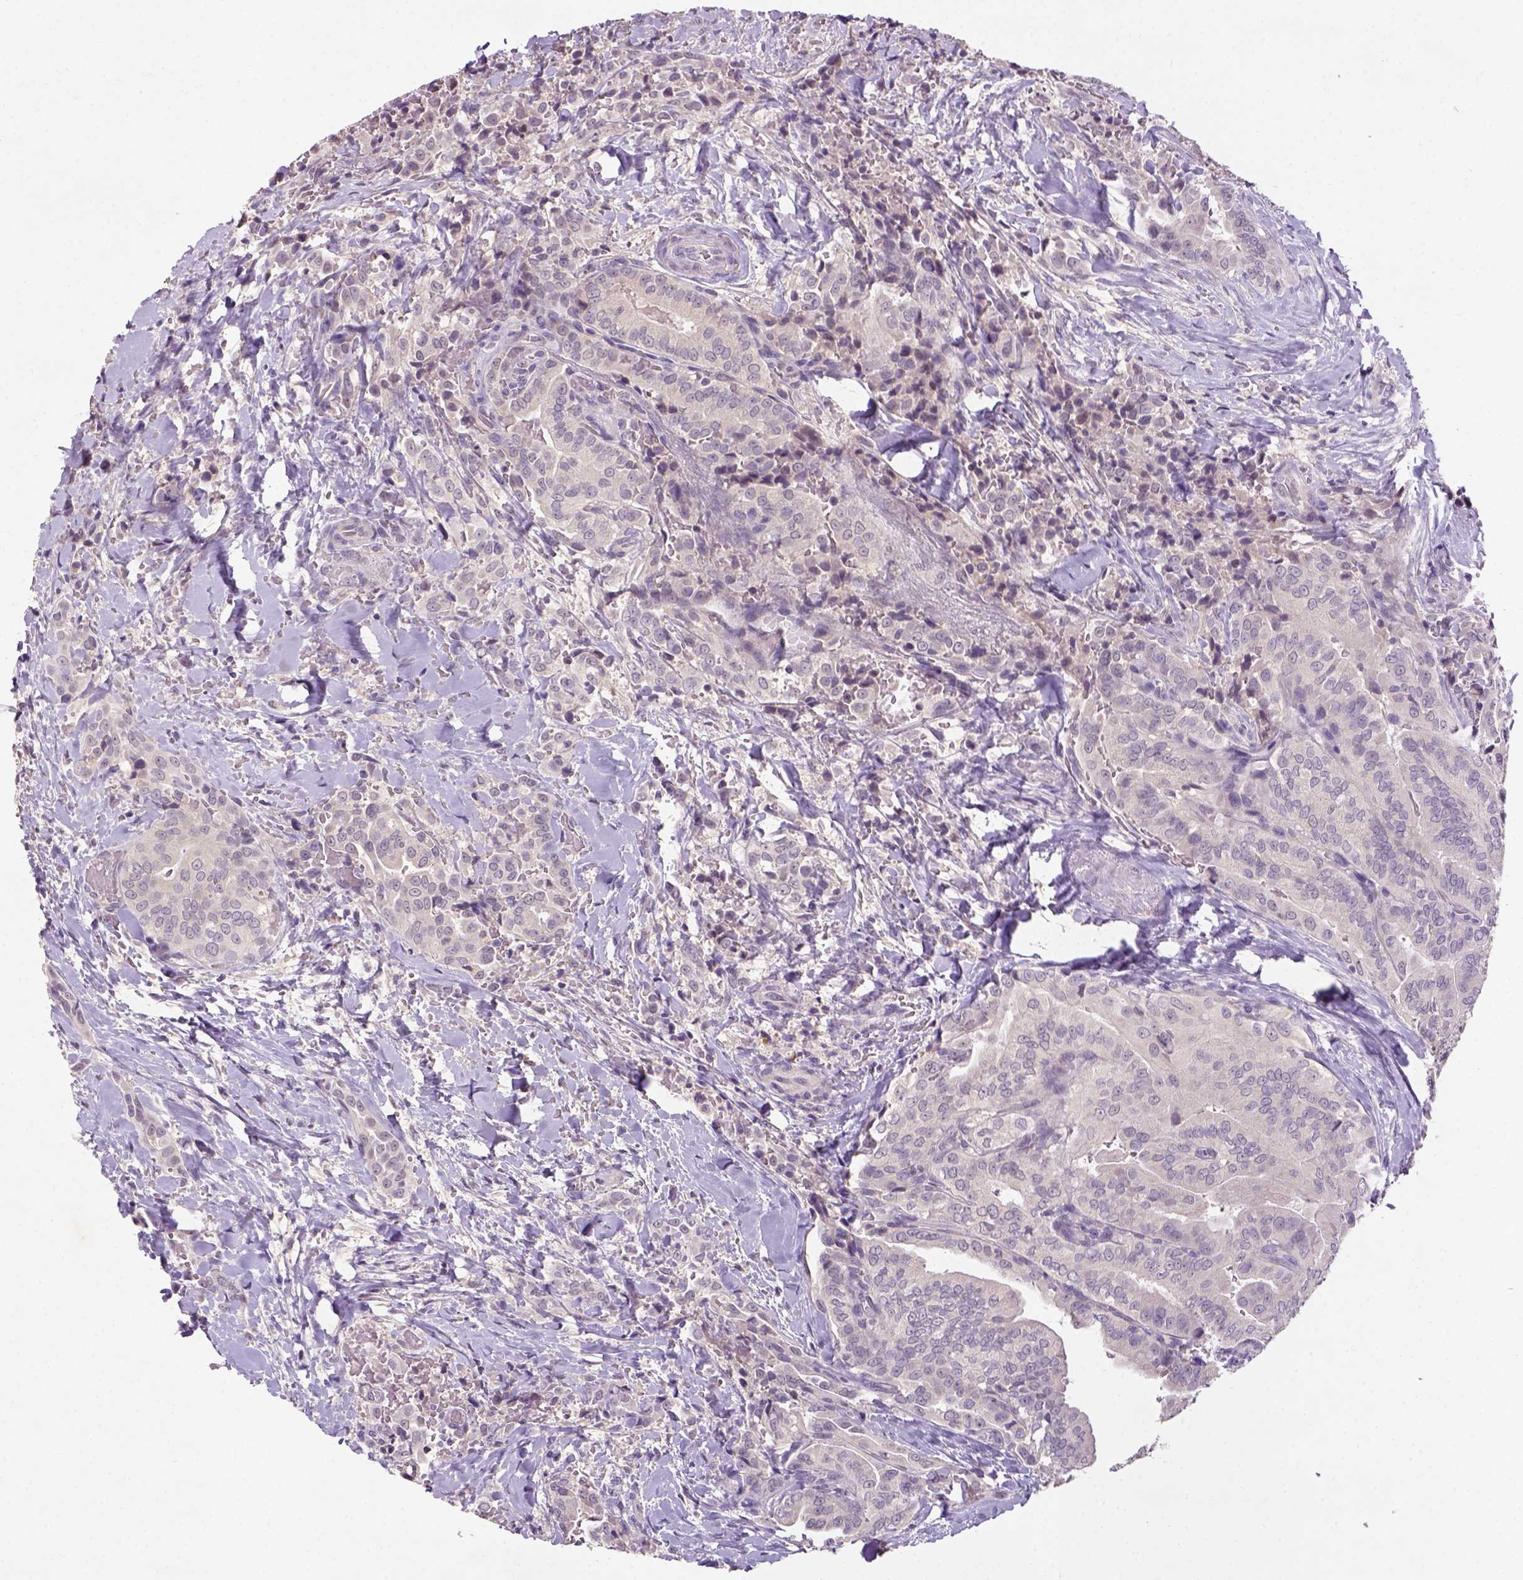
{"staining": {"intensity": "negative", "quantity": "none", "location": "none"}, "tissue": "thyroid cancer", "cell_type": "Tumor cells", "image_type": "cancer", "snomed": [{"axis": "morphology", "description": "Papillary adenocarcinoma, NOS"}, {"axis": "topography", "description": "Thyroid gland"}], "caption": "IHC of thyroid papillary adenocarcinoma reveals no staining in tumor cells.", "gene": "NLGN2", "patient": {"sex": "male", "age": 61}}